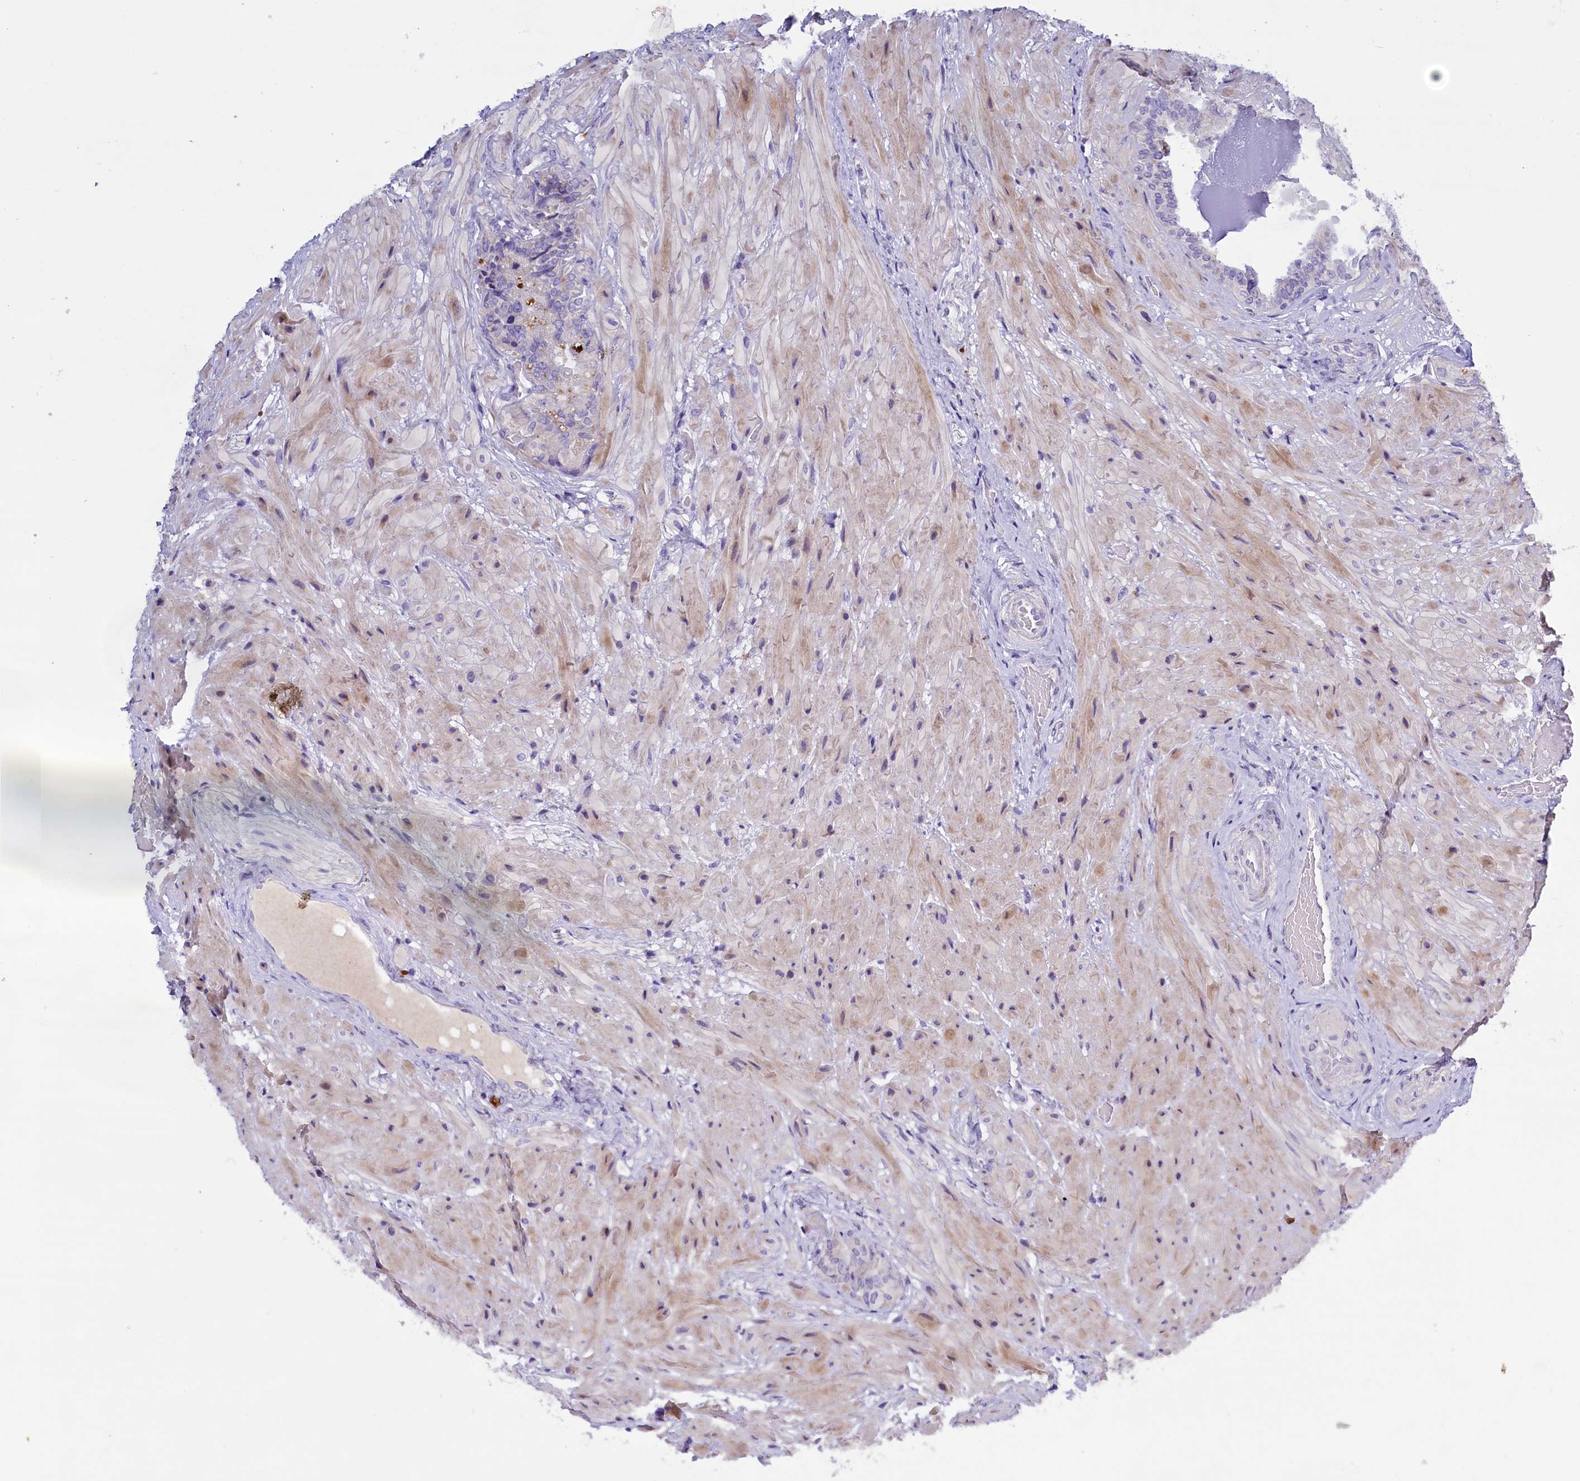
{"staining": {"intensity": "negative", "quantity": "none", "location": "none"}, "tissue": "seminal vesicle", "cell_type": "Glandular cells", "image_type": "normal", "snomed": [{"axis": "morphology", "description": "Normal tissue, NOS"}, {"axis": "topography", "description": "Prostate and seminal vesicle, NOS"}, {"axis": "topography", "description": "Prostate"}, {"axis": "topography", "description": "Seminal veicle"}], "caption": "Protein analysis of benign seminal vesicle demonstrates no significant expression in glandular cells.", "gene": "RTTN", "patient": {"sex": "male", "age": 67}}